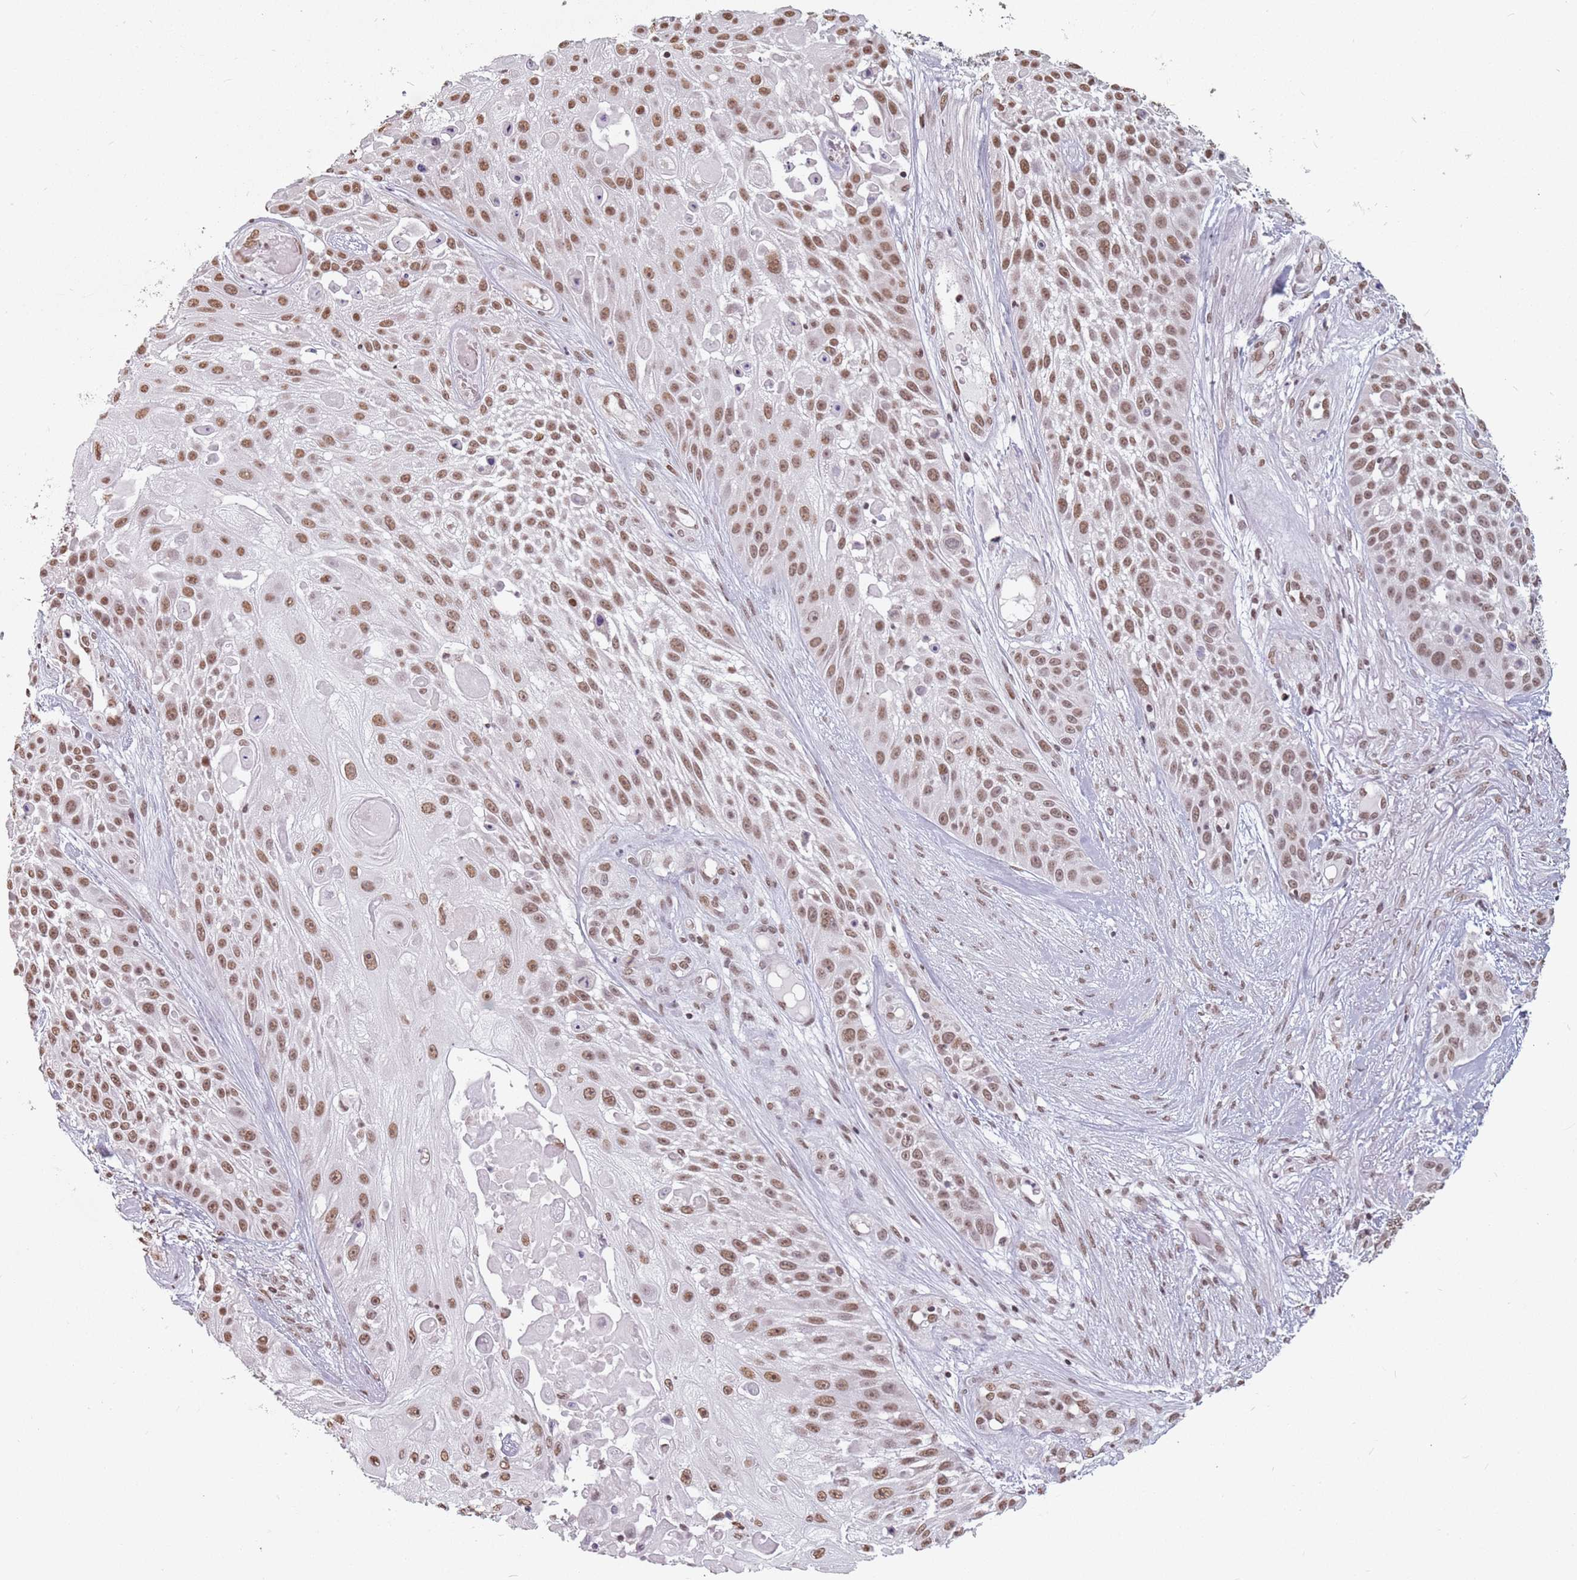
{"staining": {"intensity": "moderate", "quantity": ">75%", "location": "nuclear"}, "tissue": "skin cancer", "cell_type": "Tumor cells", "image_type": "cancer", "snomed": [{"axis": "morphology", "description": "Squamous cell carcinoma, NOS"}, {"axis": "topography", "description": "Skin"}], "caption": "High-magnification brightfield microscopy of skin cancer stained with DAB (3,3'-diaminobenzidine) (brown) and counterstained with hematoxylin (blue). tumor cells exhibit moderate nuclear expression is identified in approximately>75% of cells. Using DAB (3,3'-diaminobenzidine) (brown) and hematoxylin (blue) stains, captured at high magnification using brightfield microscopy.", "gene": "PTCHD1", "patient": {"sex": "female", "age": 86}}